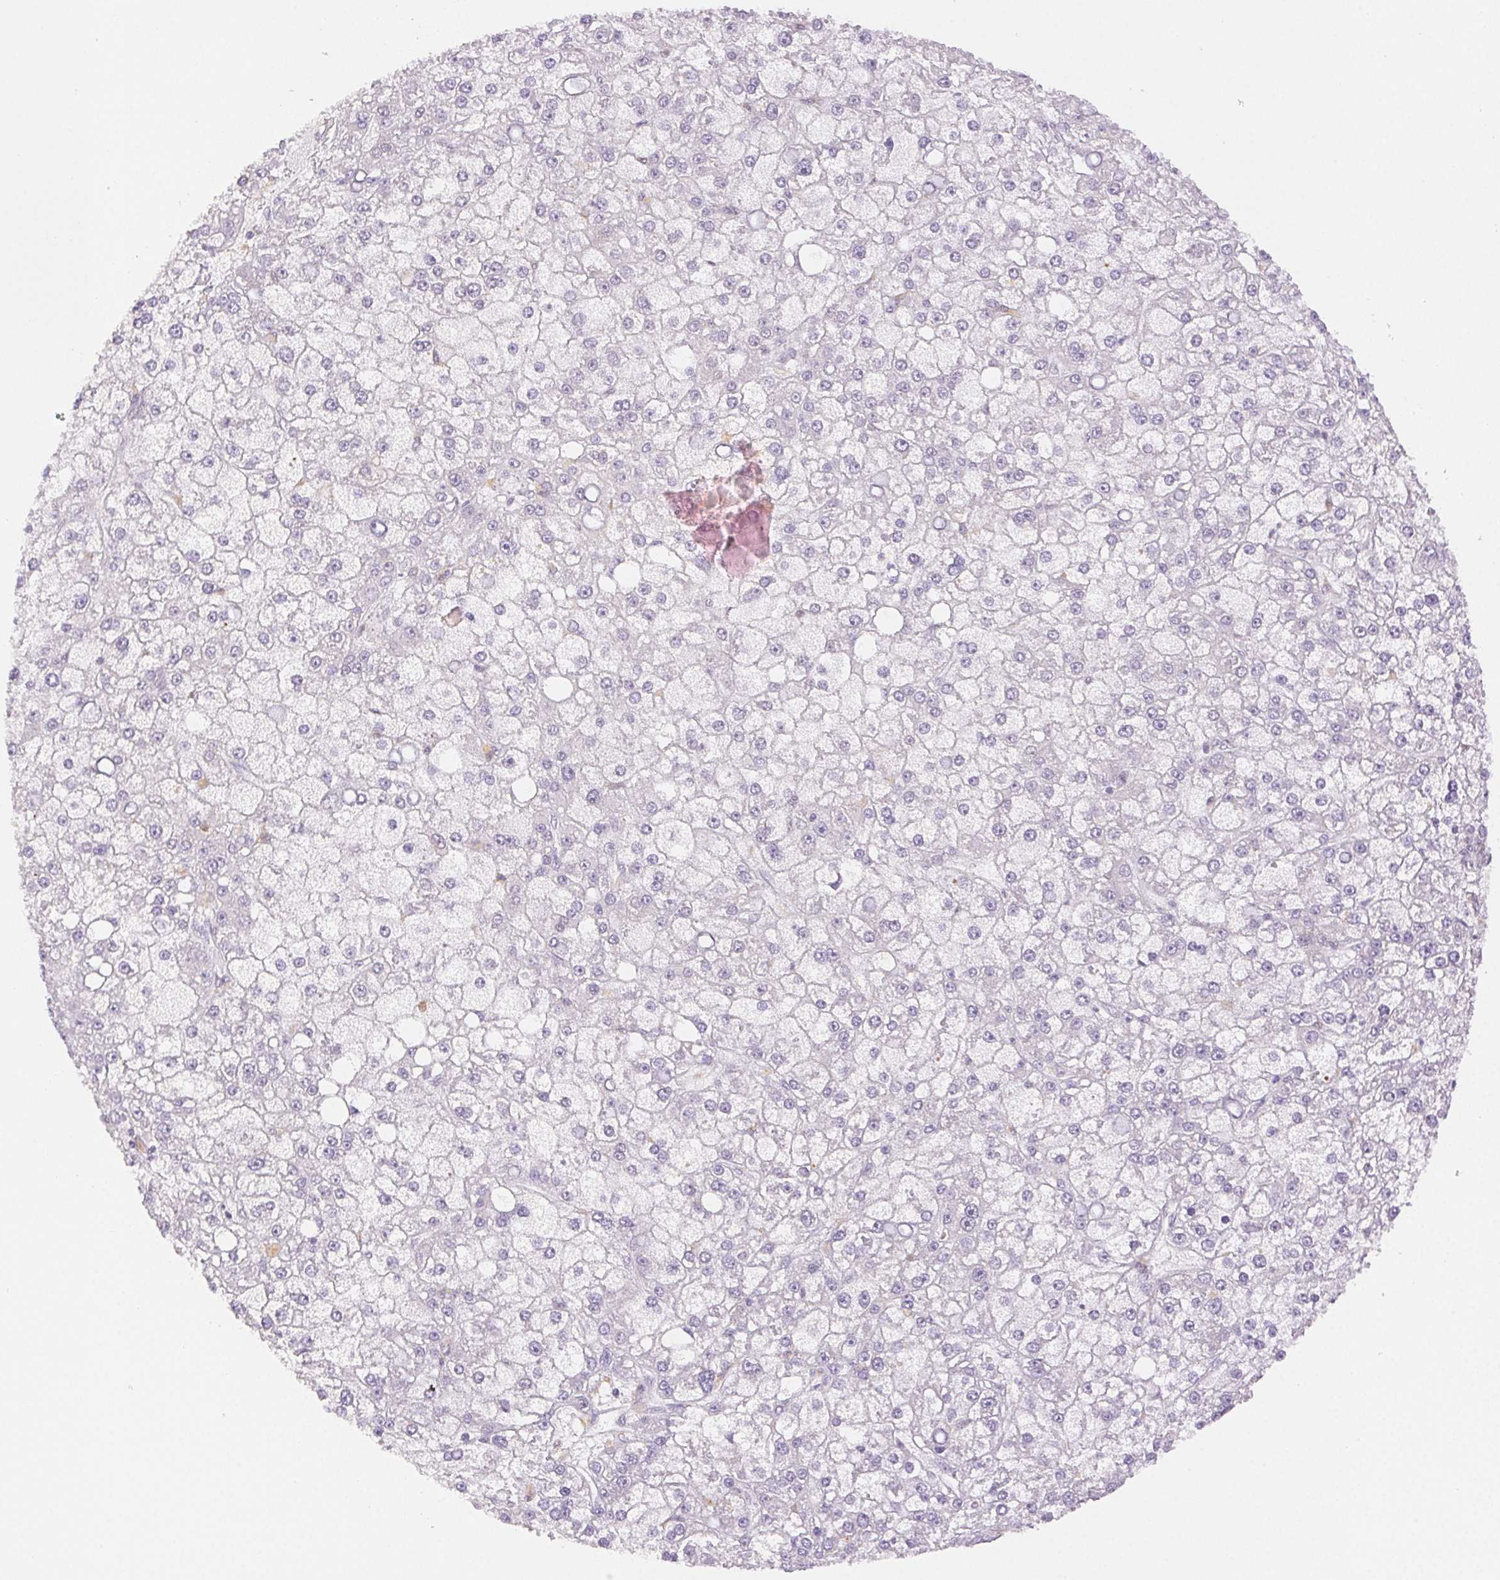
{"staining": {"intensity": "negative", "quantity": "none", "location": "none"}, "tissue": "liver cancer", "cell_type": "Tumor cells", "image_type": "cancer", "snomed": [{"axis": "morphology", "description": "Carcinoma, Hepatocellular, NOS"}, {"axis": "topography", "description": "Liver"}], "caption": "Tumor cells show no significant protein staining in liver cancer (hepatocellular carcinoma).", "gene": "H2AZ2", "patient": {"sex": "male", "age": 67}}